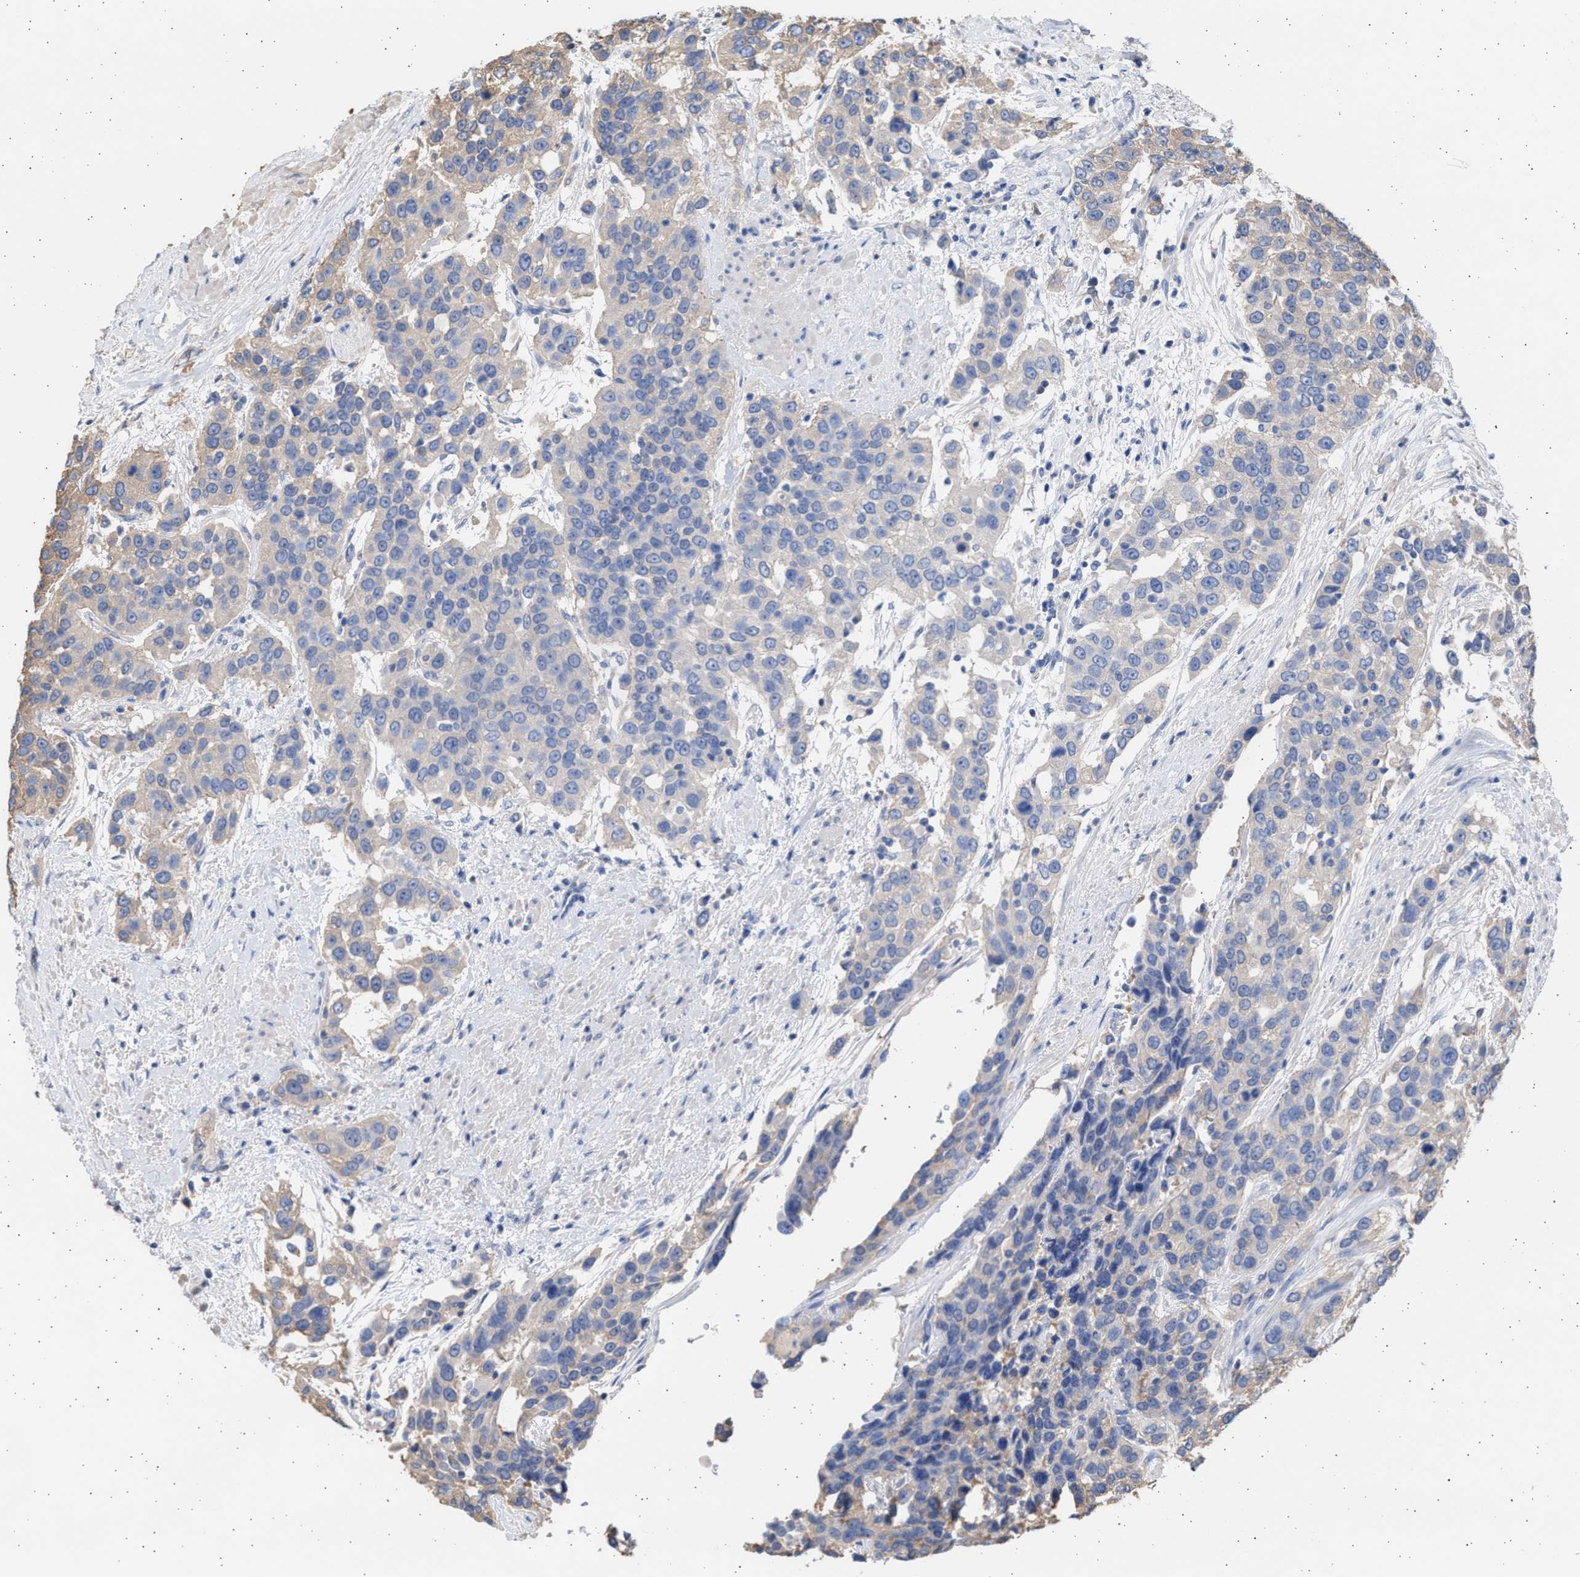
{"staining": {"intensity": "weak", "quantity": "25%-75%", "location": "cytoplasmic/membranous"}, "tissue": "urothelial cancer", "cell_type": "Tumor cells", "image_type": "cancer", "snomed": [{"axis": "morphology", "description": "Urothelial carcinoma, High grade"}, {"axis": "topography", "description": "Urinary bladder"}], "caption": "High-power microscopy captured an immunohistochemistry image of urothelial cancer, revealing weak cytoplasmic/membranous expression in approximately 25%-75% of tumor cells. (DAB IHC, brown staining for protein, blue staining for nuclei).", "gene": "ALDOC", "patient": {"sex": "female", "age": 80}}